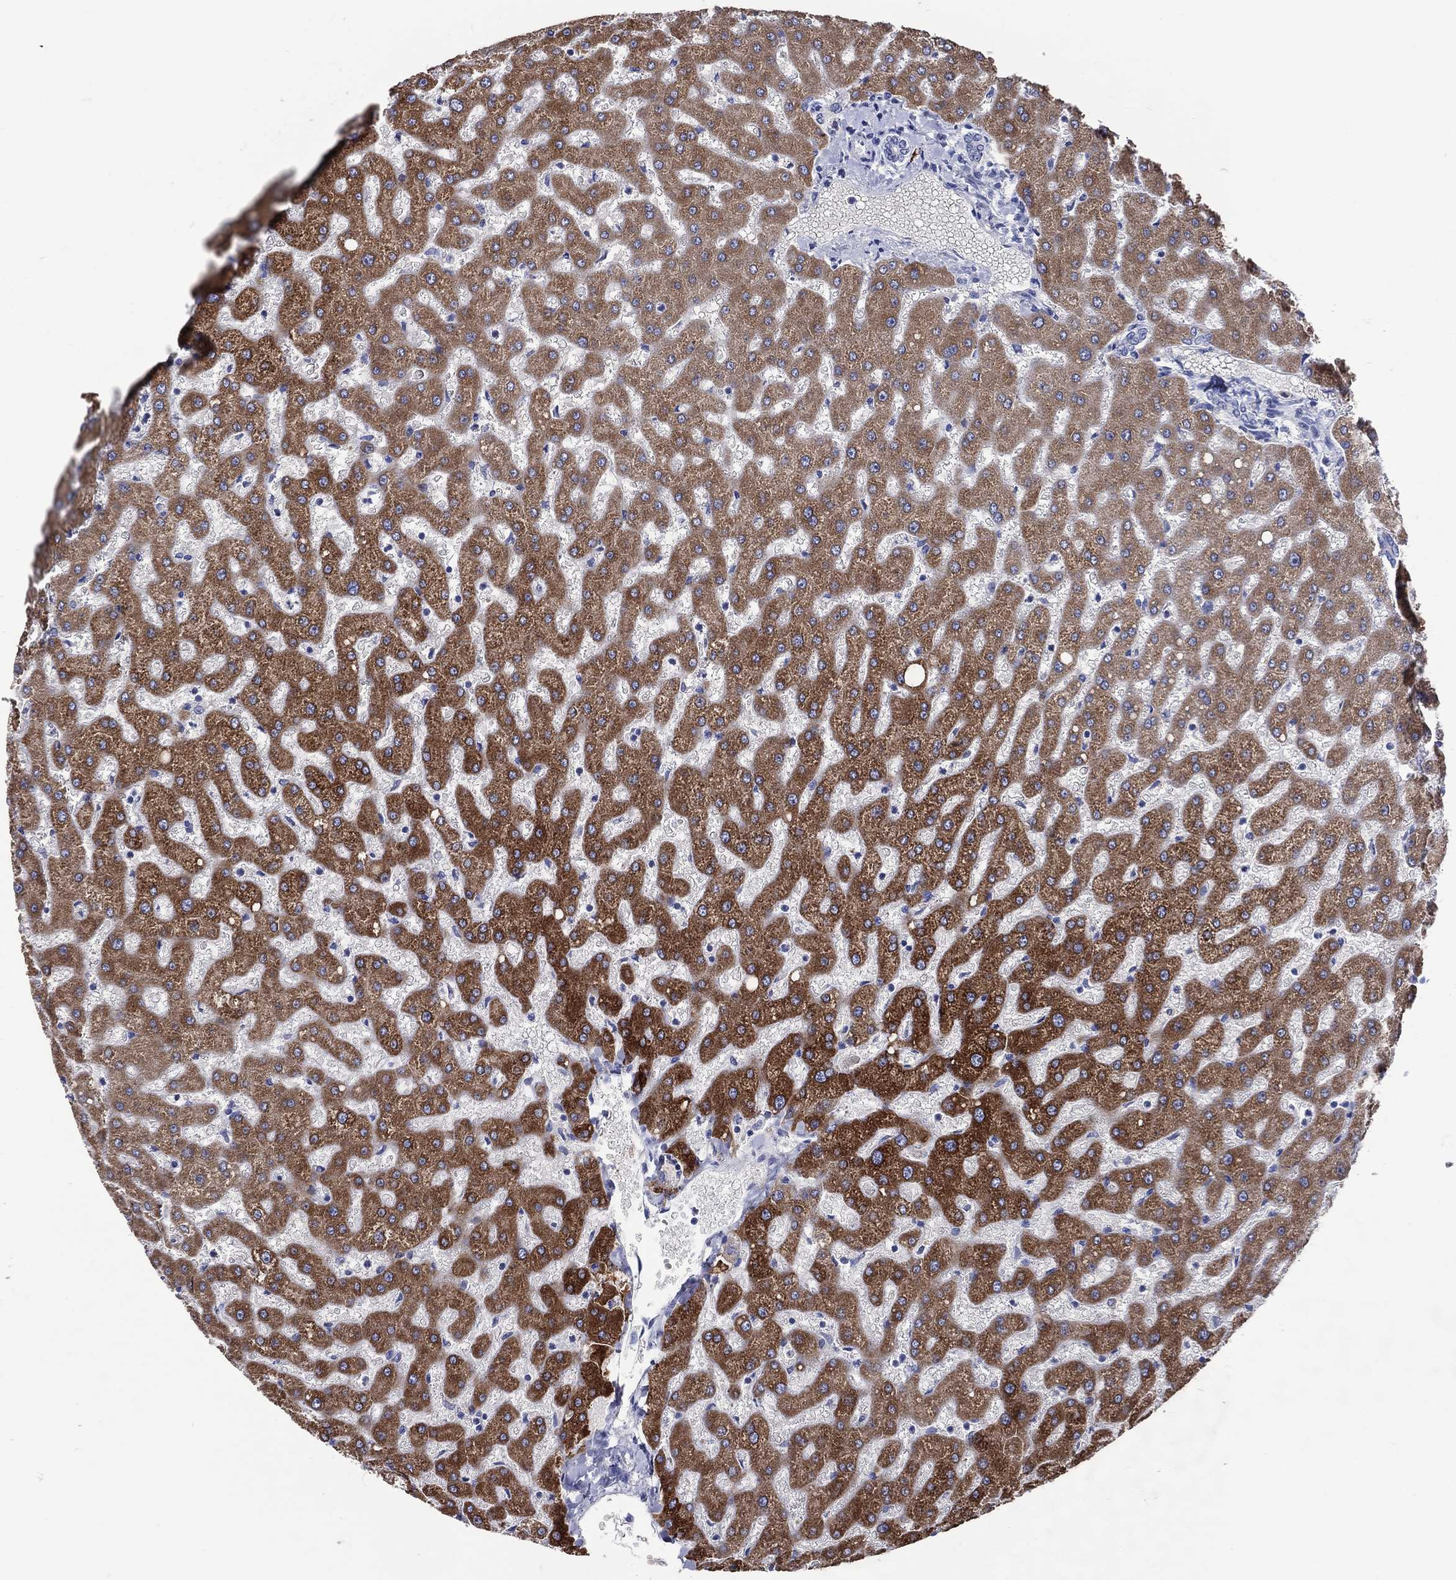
{"staining": {"intensity": "negative", "quantity": "none", "location": "none"}, "tissue": "liver", "cell_type": "Cholangiocytes", "image_type": "normal", "snomed": [{"axis": "morphology", "description": "Normal tissue, NOS"}, {"axis": "topography", "description": "Liver"}], "caption": "High power microscopy image of an immunohistochemistry histopathology image of normal liver, revealing no significant expression in cholangiocytes. Brightfield microscopy of immunohistochemistry stained with DAB (brown) and hematoxylin (blue), captured at high magnification.", "gene": "DNAH6", "patient": {"sex": "female", "age": 50}}